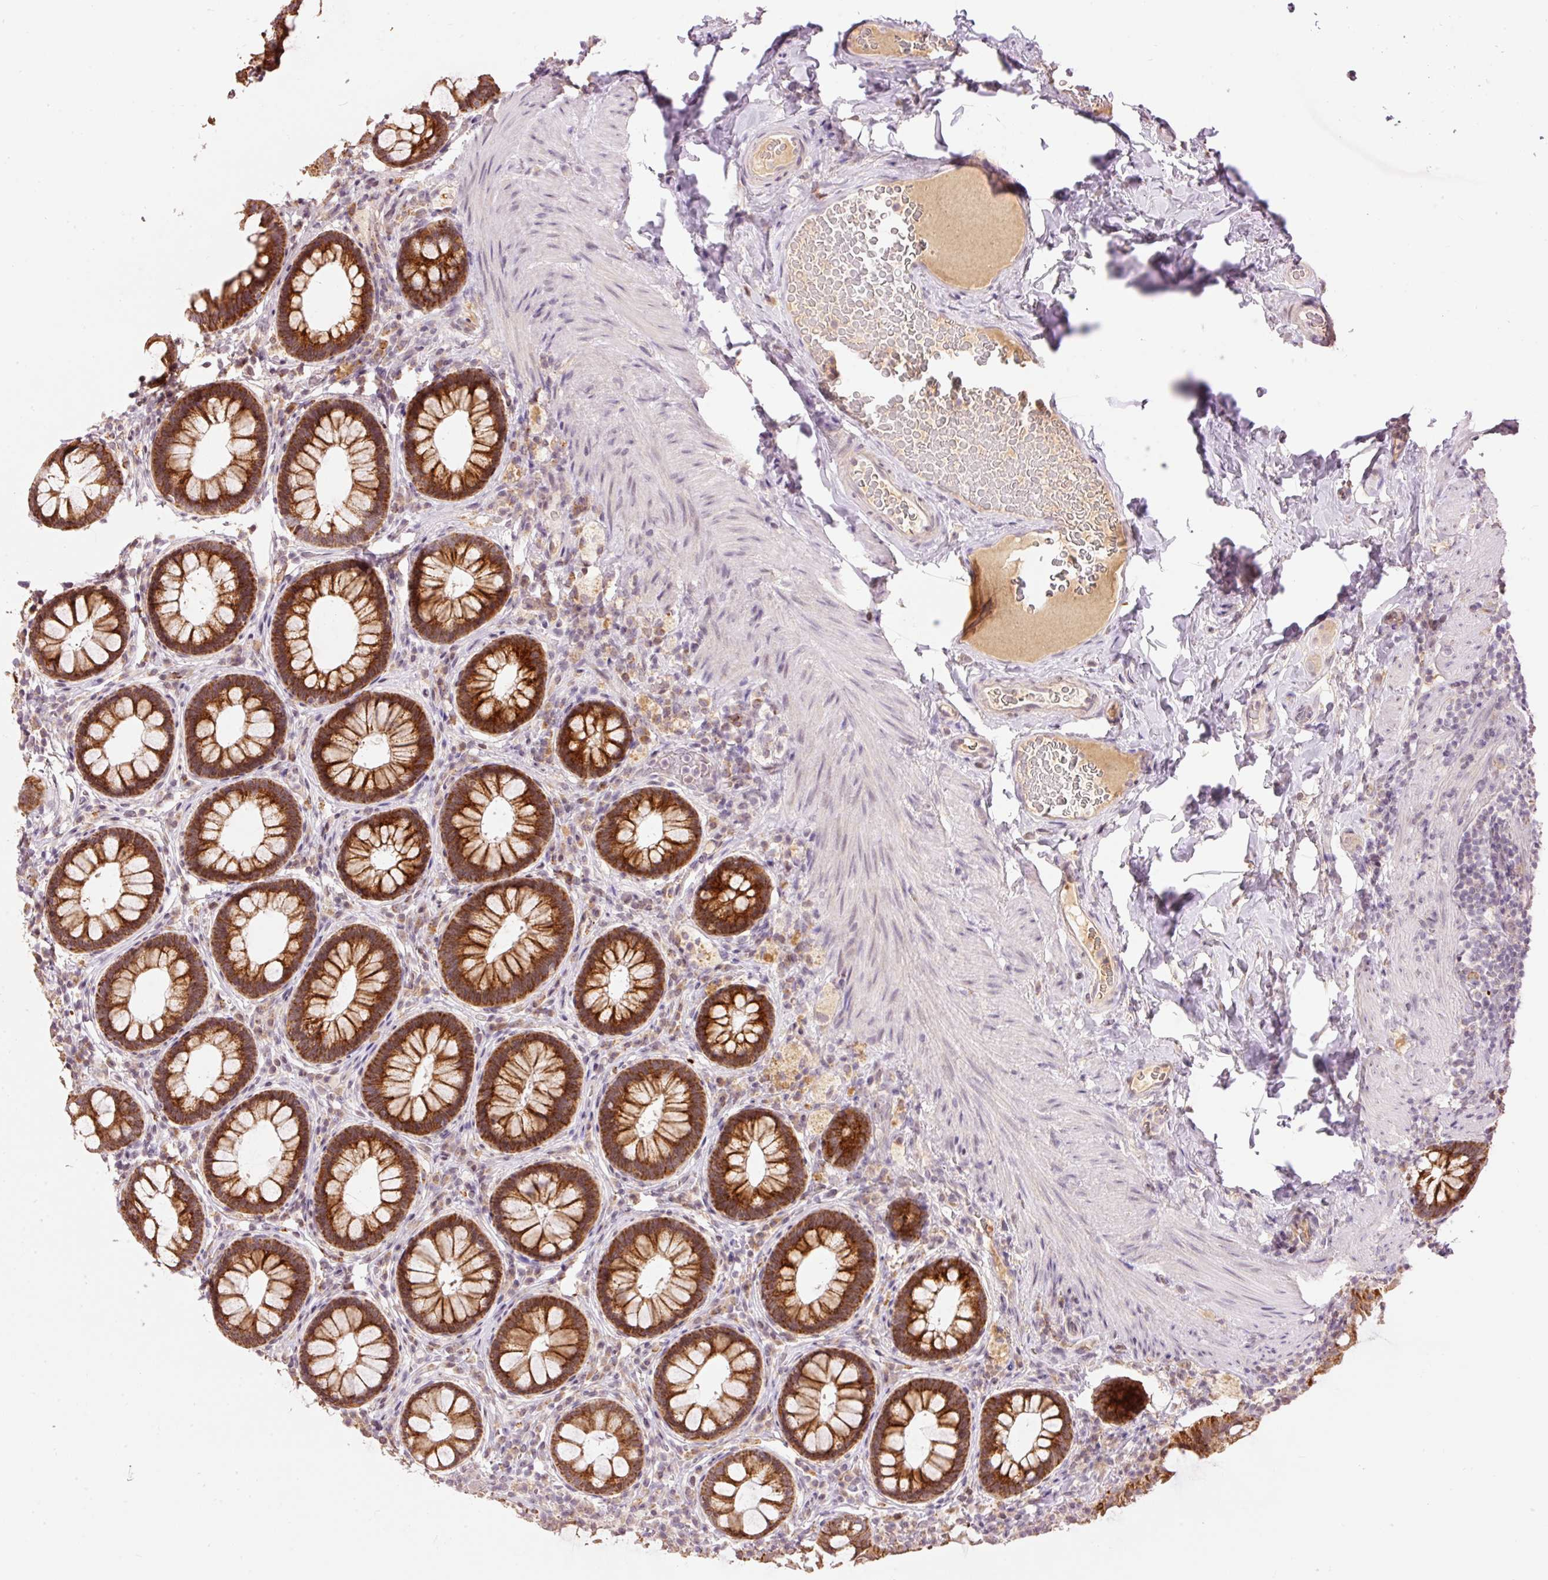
{"staining": {"intensity": "strong", "quantity": ">75%", "location": "cytoplasmic/membranous"}, "tissue": "rectum", "cell_type": "Glandular cells", "image_type": "normal", "snomed": [{"axis": "morphology", "description": "Normal tissue, NOS"}, {"axis": "topography", "description": "Rectum"}], "caption": "Immunohistochemistry photomicrograph of unremarkable rectum: human rectum stained using immunohistochemistry demonstrates high levels of strong protein expression localized specifically in the cytoplasmic/membranous of glandular cells, appearing as a cytoplasmic/membranous brown color.", "gene": "ABHD11", "patient": {"sex": "female", "age": 69}}